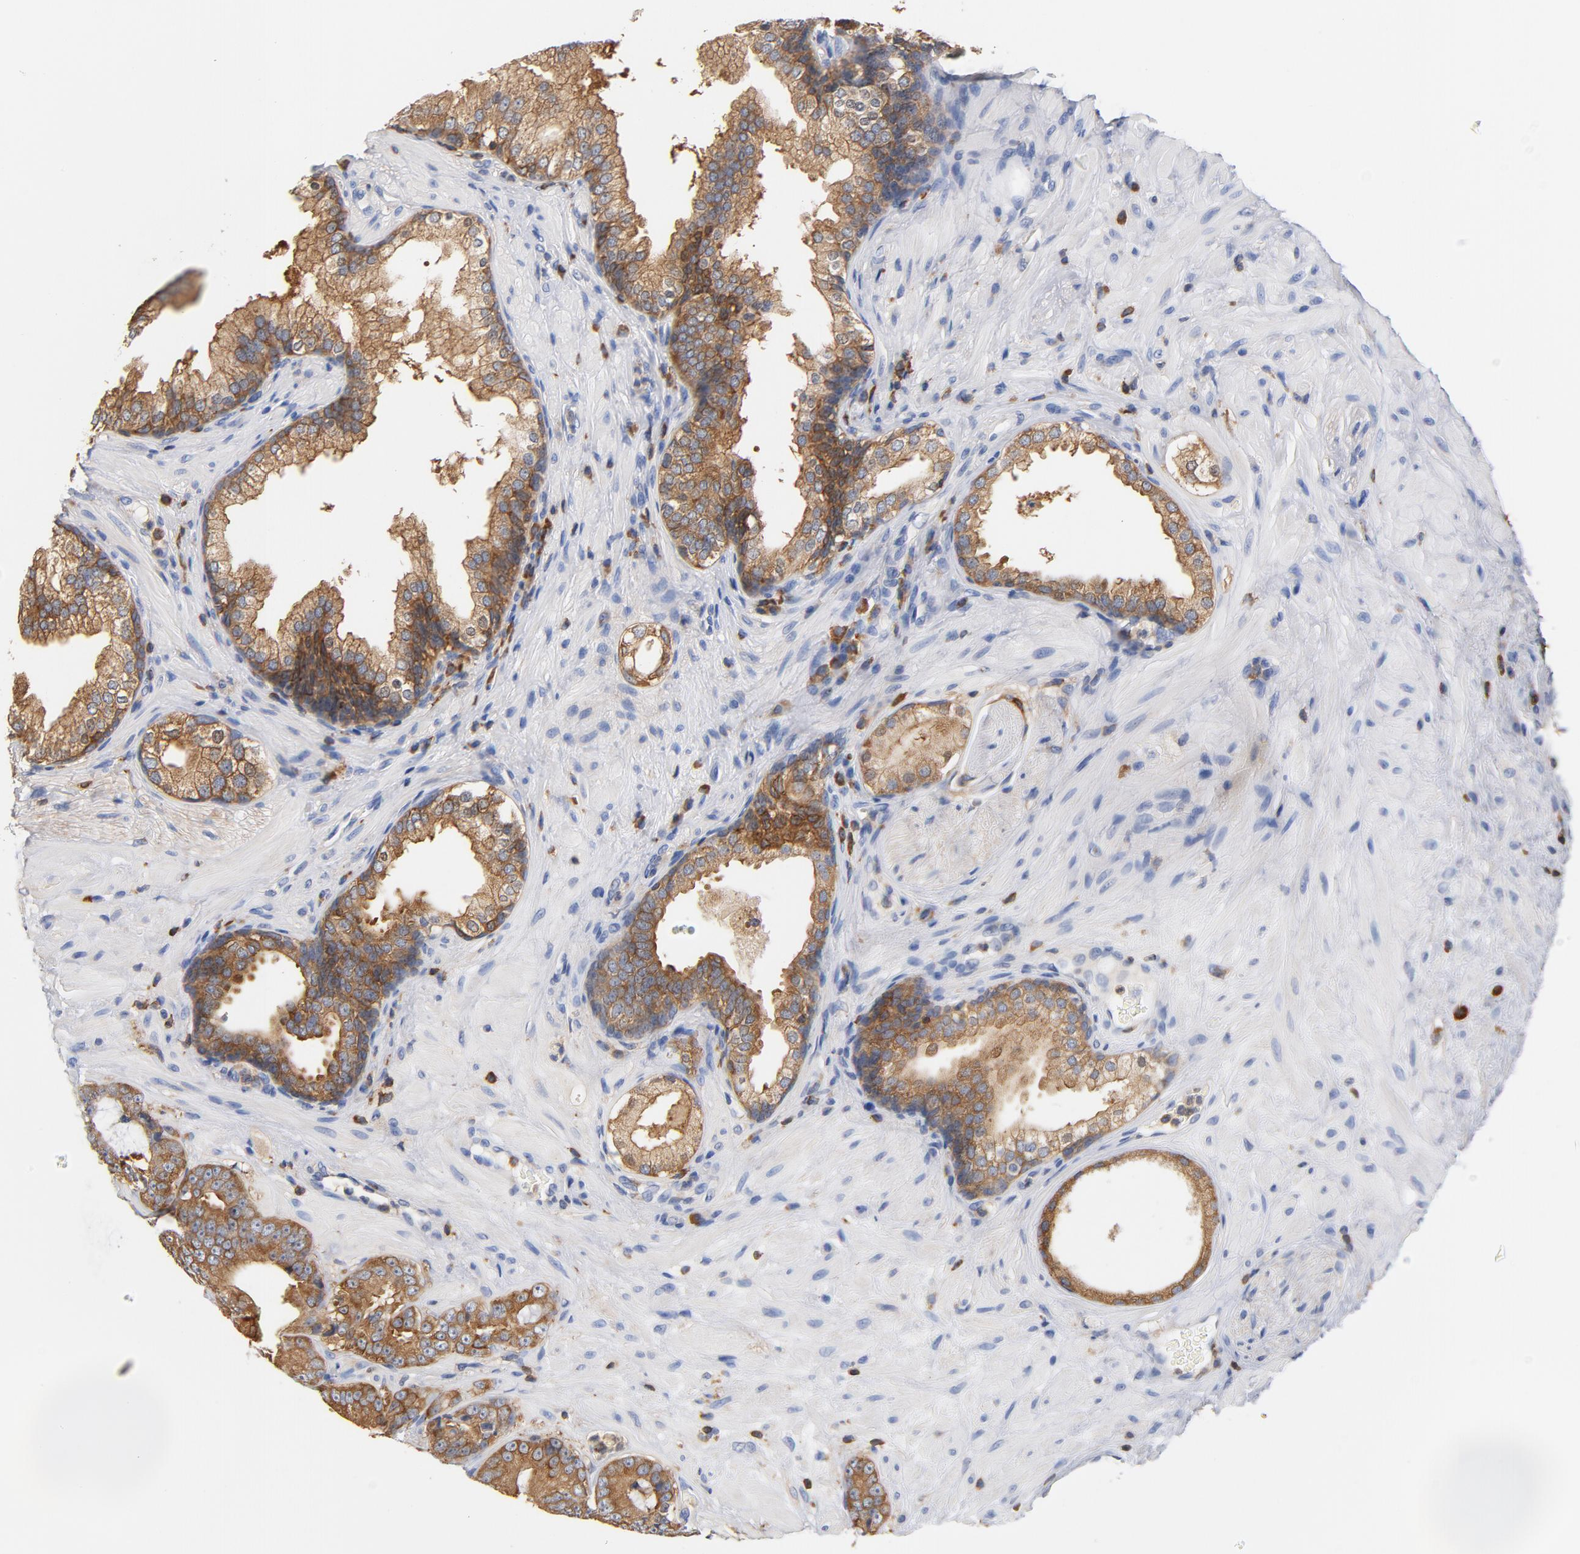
{"staining": {"intensity": "moderate", "quantity": ">75%", "location": "cytoplasmic/membranous"}, "tissue": "prostate cancer", "cell_type": "Tumor cells", "image_type": "cancer", "snomed": [{"axis": "morphology", "description": "Adenocarcinoma, Low grade"}, {"axis": "topography", "description": "Prostate"}], "caption": "DAB (3,3'-diaminobenzidine) immunohistochemical staining of prostate cancer displays moderate cytoplasmic/membranous protein staining in approximately >75% of tumor cells.", "gene": "EZR", "patient": {"sex": "male", "age": 58}}